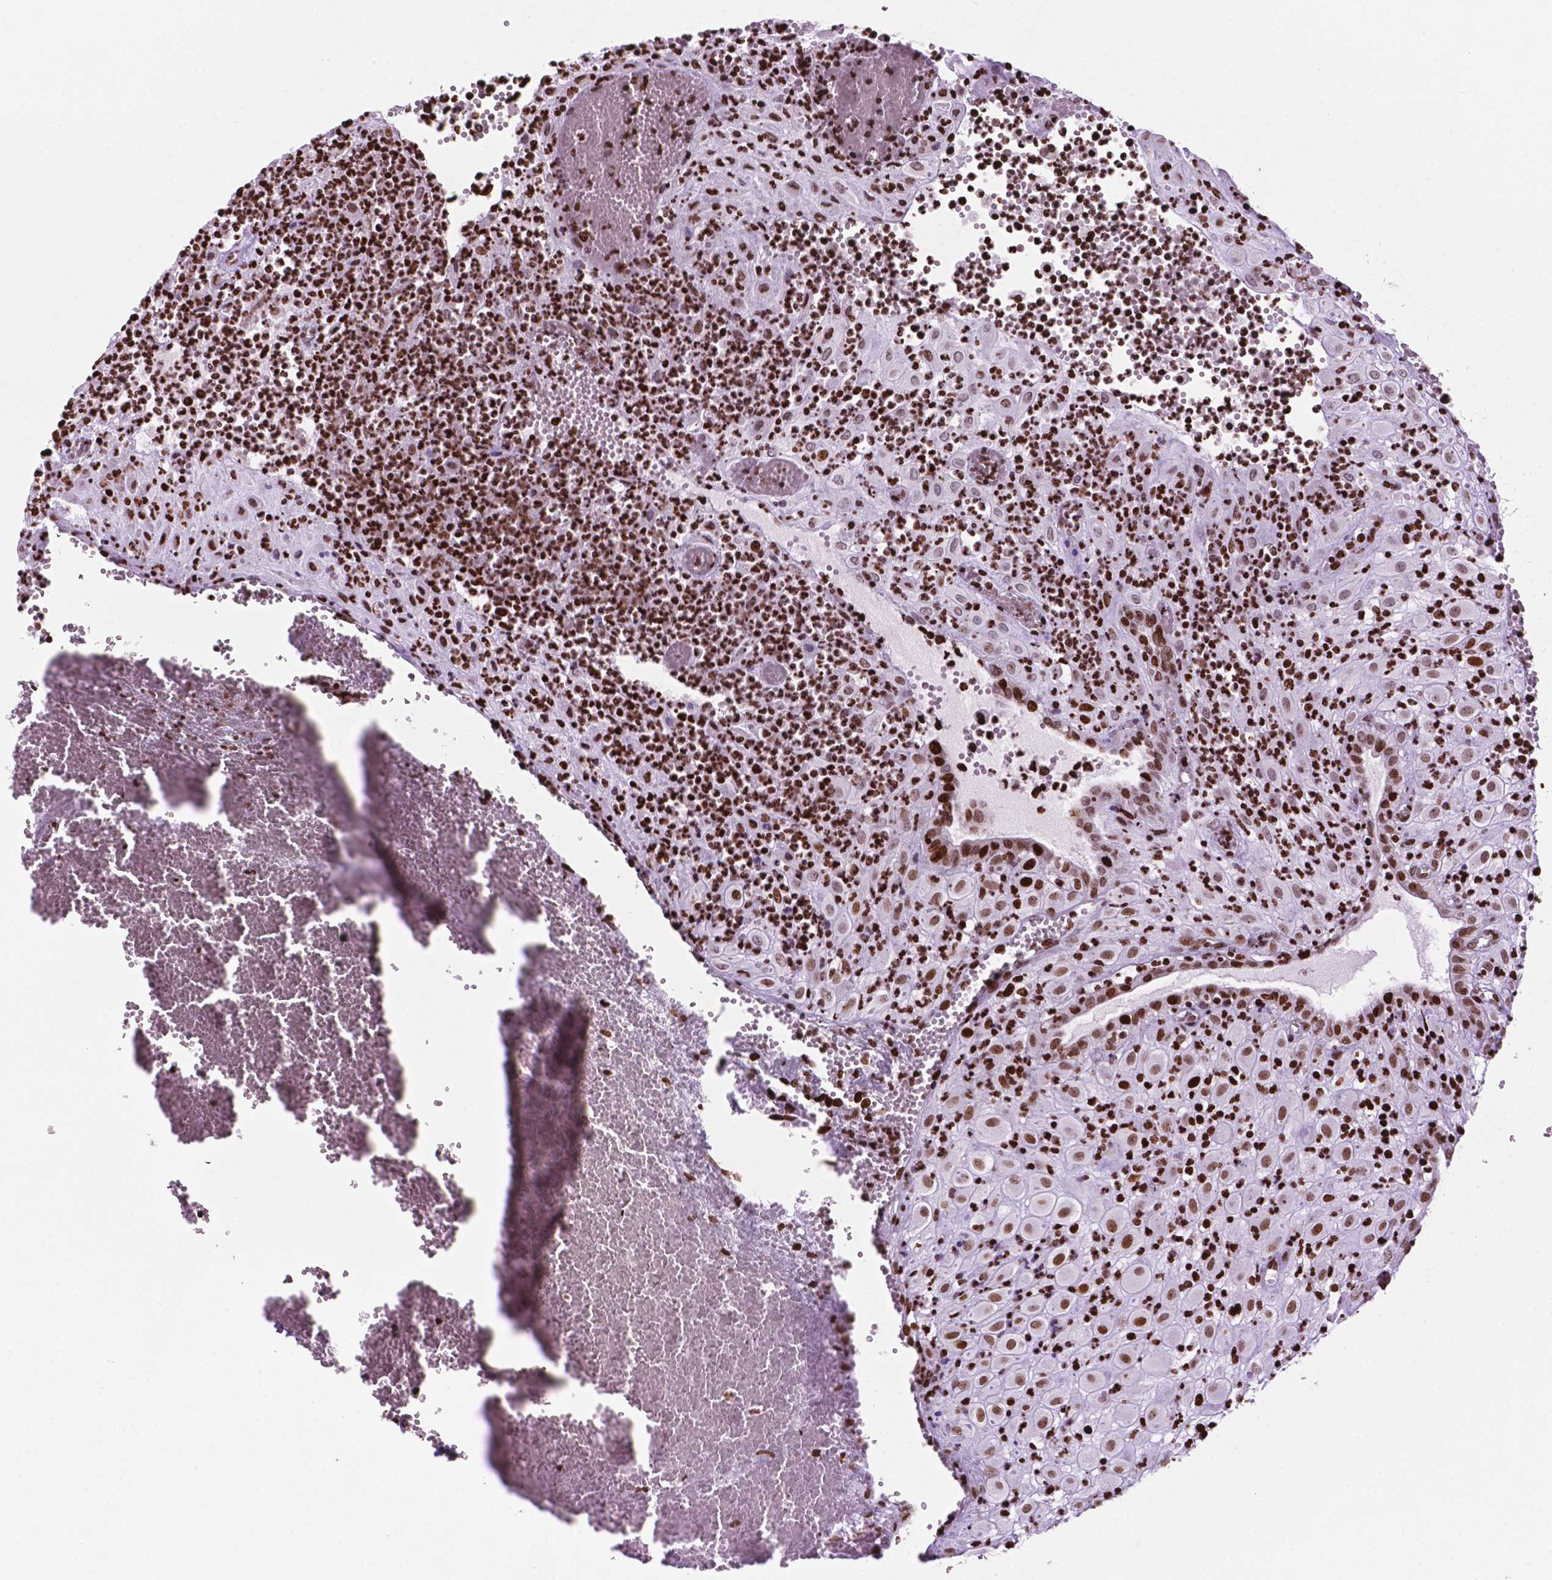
{"staining": {"intensity": "moderate", "quantity": ">75%", "location": "nuclear"}, "tissue": "placenta", "cell_type": "Decidual cells", "image_type": "normal", "snomed": [{"axis": "morphology", "description": "Normal tissue, NOS"}, {"axis": "topography", "description": "Placenta"}], "caption": "Protein staining exhibits moderate nuclear positivity in about >75% of decidual cells in benign placenta.", "gene": "TMEM250", "patient": {"sex": "female", "age": 24}}